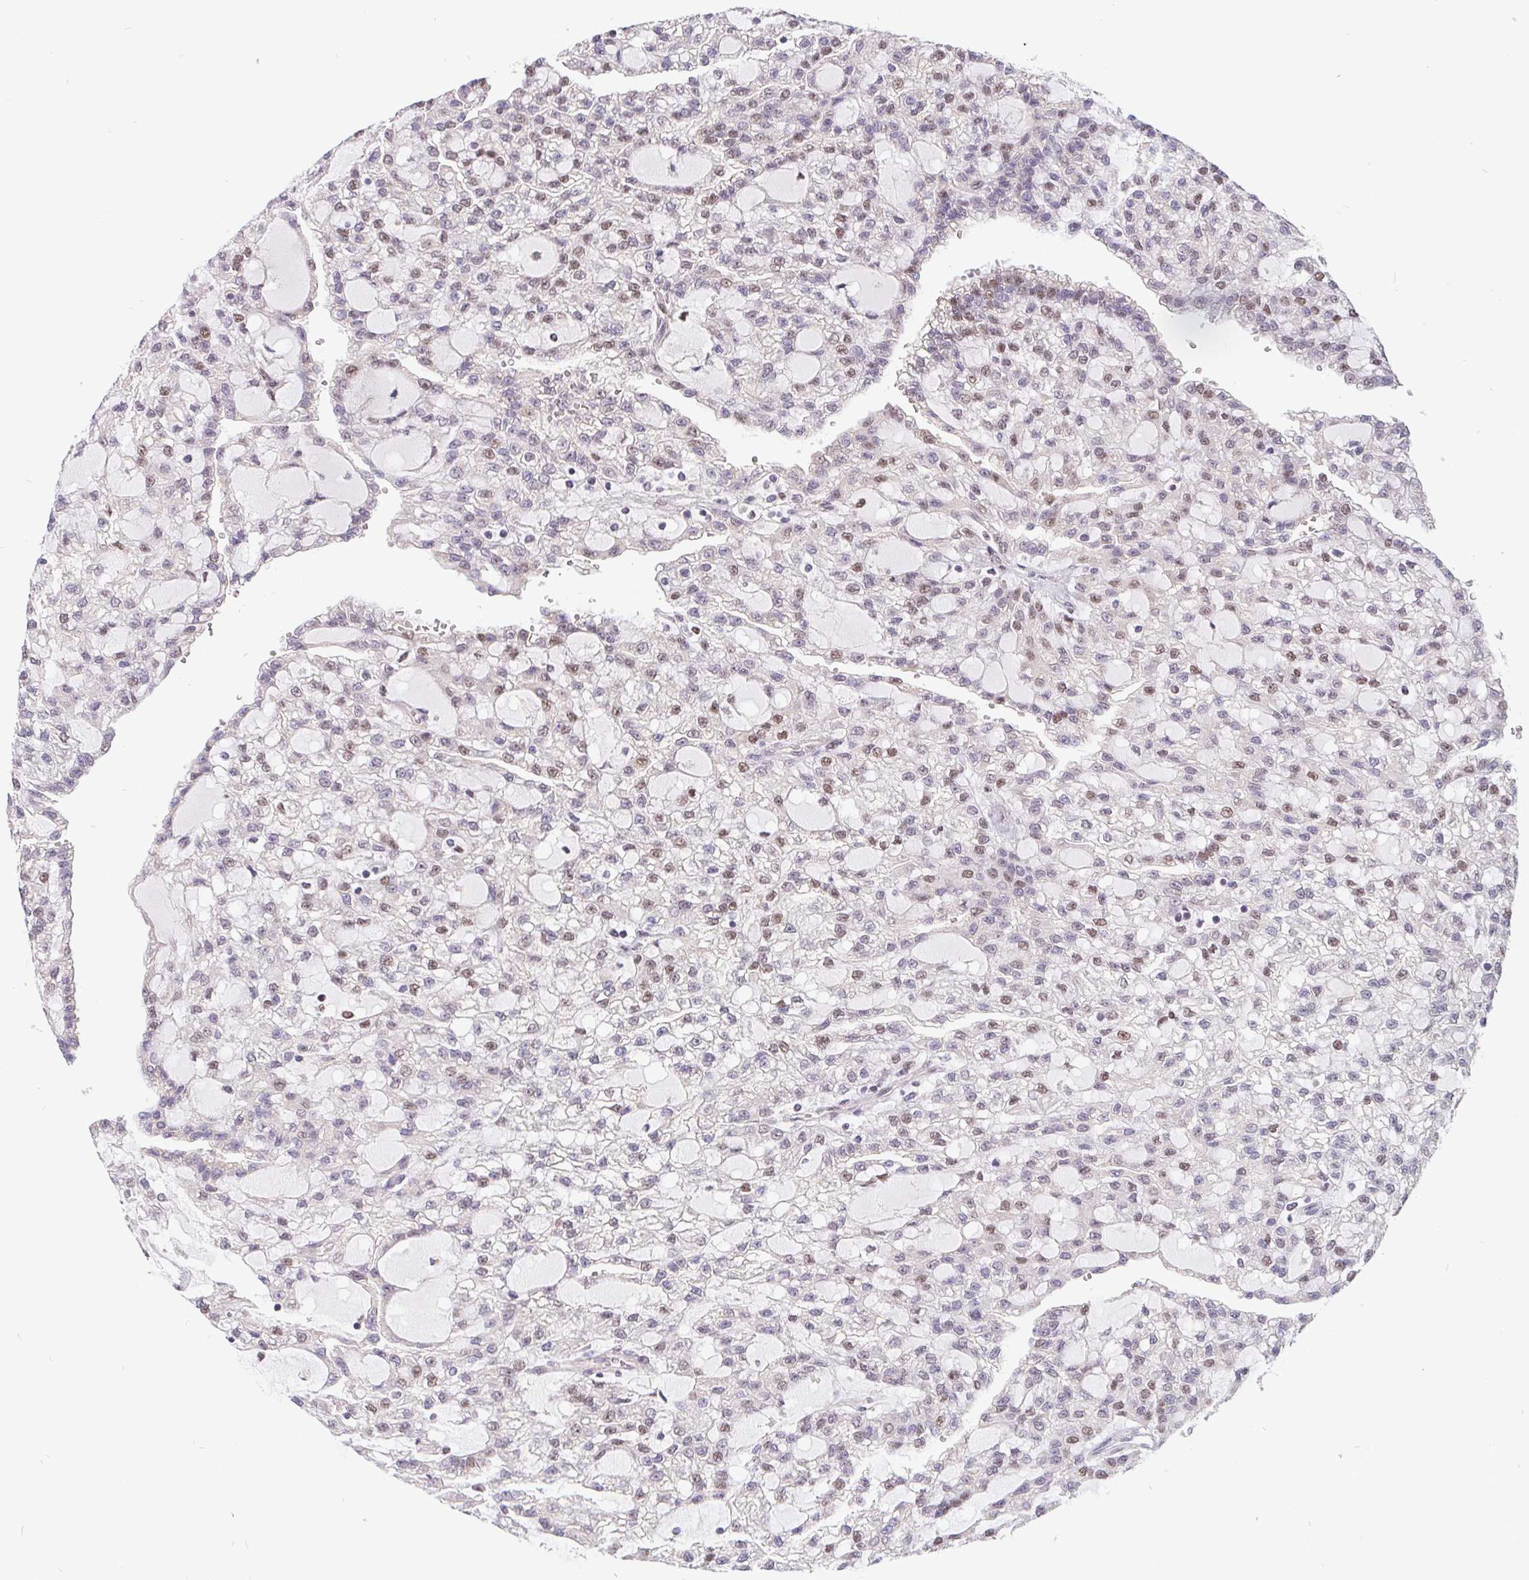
{"staining": {"intensity": "weak", "quantity": "<25%", "location": "nuclear"}, "tissue": "renal cancer", "cell_type": "Tumor cells", "image_type": "cancer", "snomed": [{"axis": "morphology", "description": "Adenocarcinoma, NOS"}, {"axis": "topography", "description": "Kidney"}], "caption": "DAB (3,3'-diaminobenzidine) immunohistochemical staining of human renal cancer shows no significant expression in tumor cells.", "gene": "POU2F1", "patient": {"sex": "male", "age": 63}}